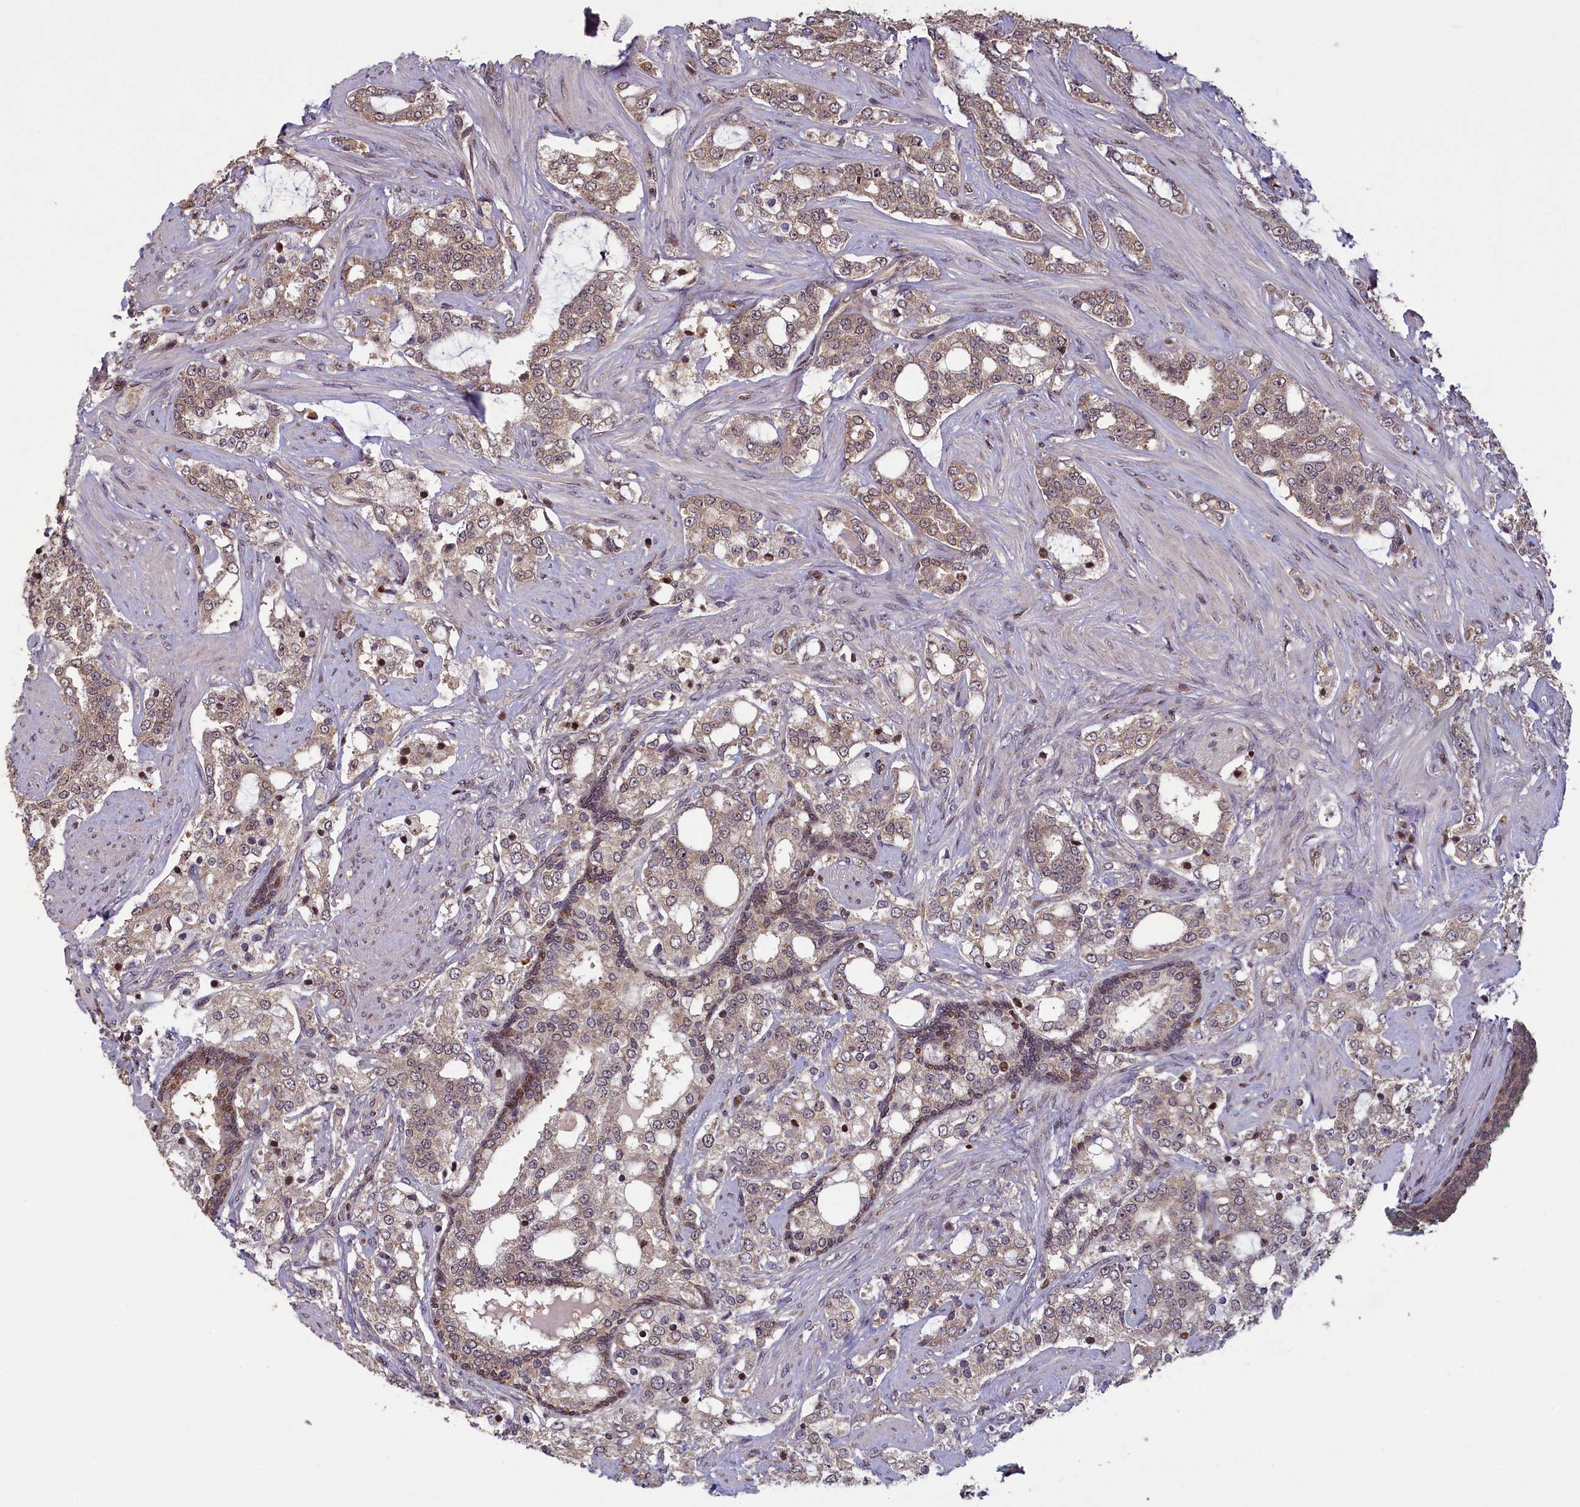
{"staining": {"intensity": "weak", "quantity": ">75%", "location": "cytoplasmic/membranous"}, "tissue": "prostate cancer", "cell_type": "Tumor cells", "image_type": "cancer", "snomed": [{"axis": "morphology", "description": "Adenocarcinoma, High grade"}, {"axis": "topography", "description": "Prostate"}], "caption": "Immunohistochemical staining of human prostate cancer (high-grade adenocarcinoma) demonstrates low levels of weak cytoplasmic/membranous staining in approximately >75% of tumor cells.", "gene": "NUBP1", "patient": {"sex": "male", "age": 64}}